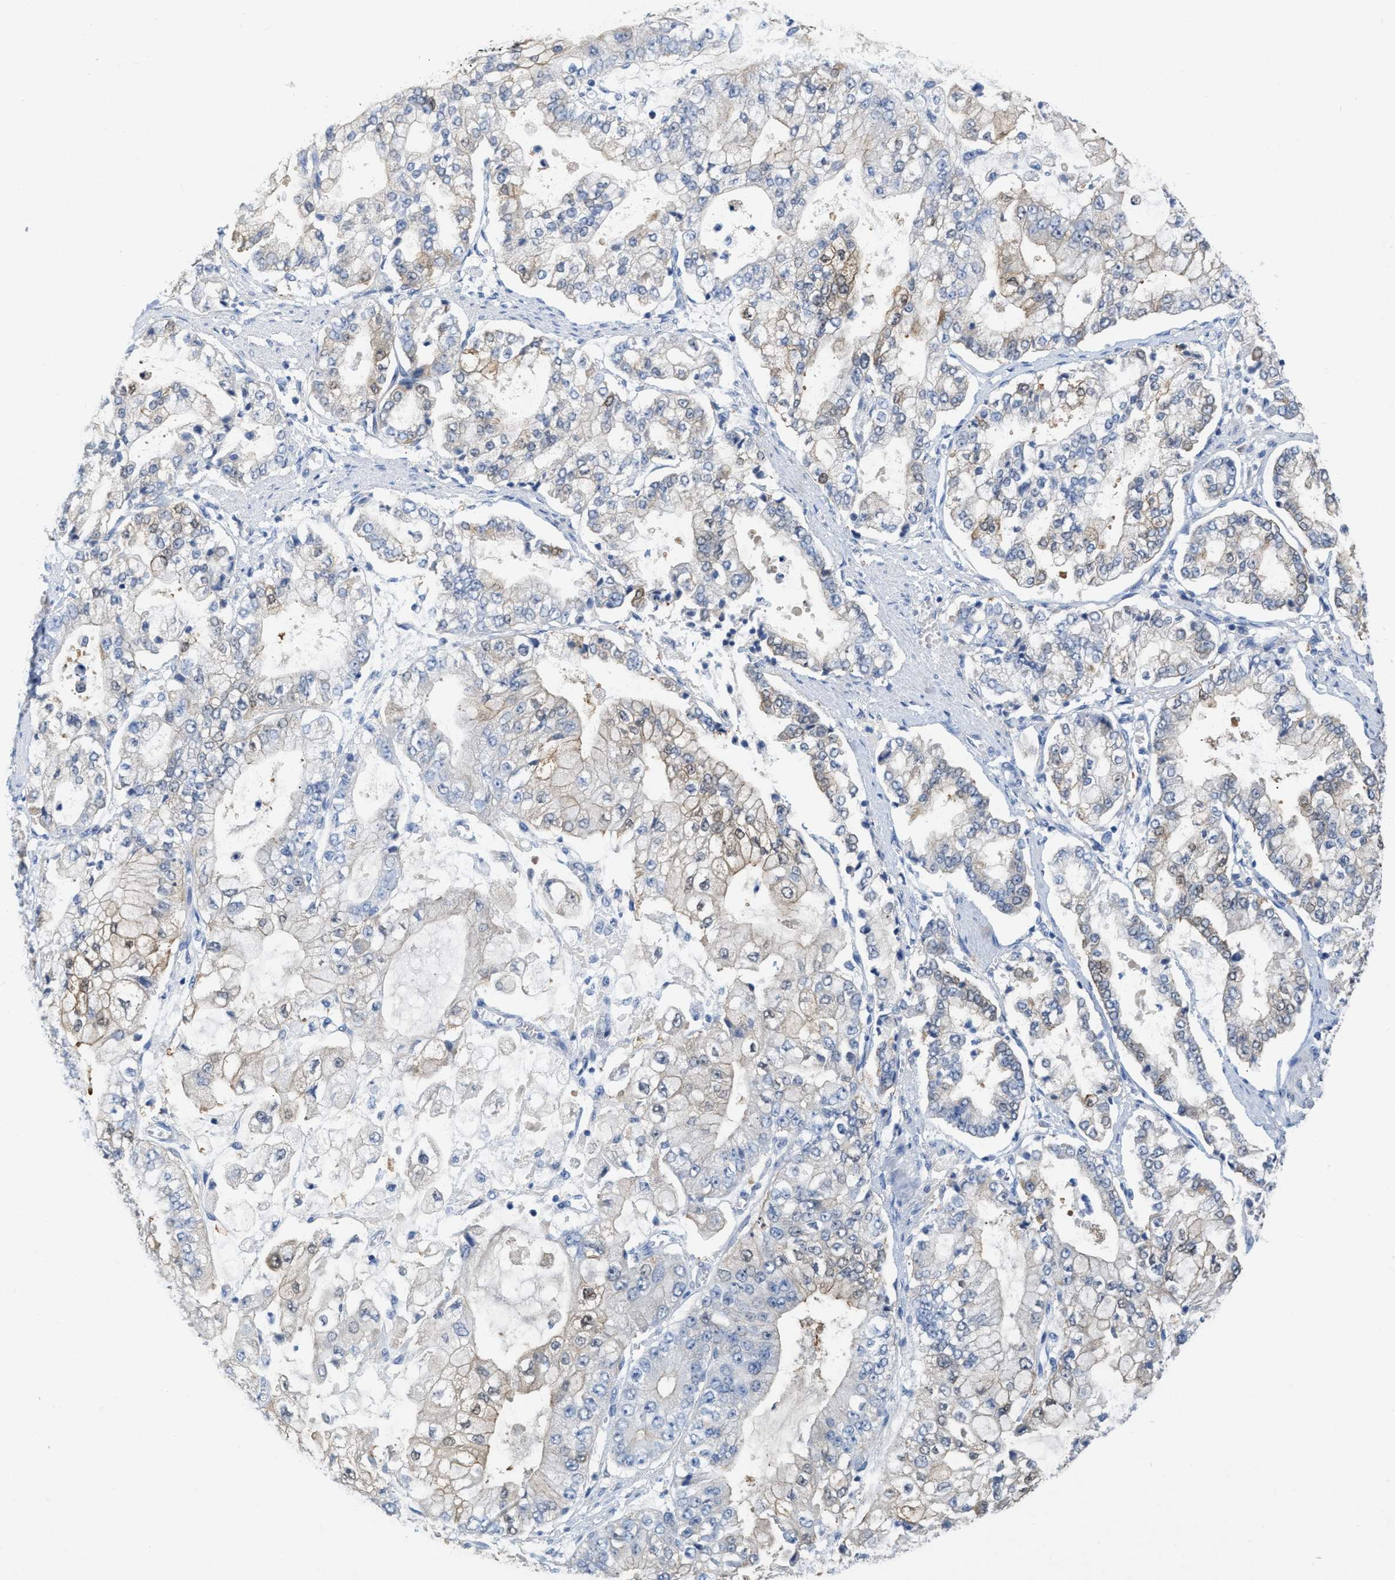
{"staining": {"intensity": "weak", "quantity": "25%-75%", "location": "cytoplasmic/membranous"}, "tissue": "stomach cancer", "cell_type": "Tumor cells", "image_type": "cancer", "snomed": [{"axis": "morphology", "description": "Adenocarcinoma, NOS"}, {"axis": "topography", "description": "Stomach"}], "caption": "DAB immunohistochemical staining of human stomach cancer shows weak cytoplasmic/membranous protein staining in approximately 25%-75% of tumor cells.", "gene": "CRYM", "patient": {"sex": "male", "age": 76}}